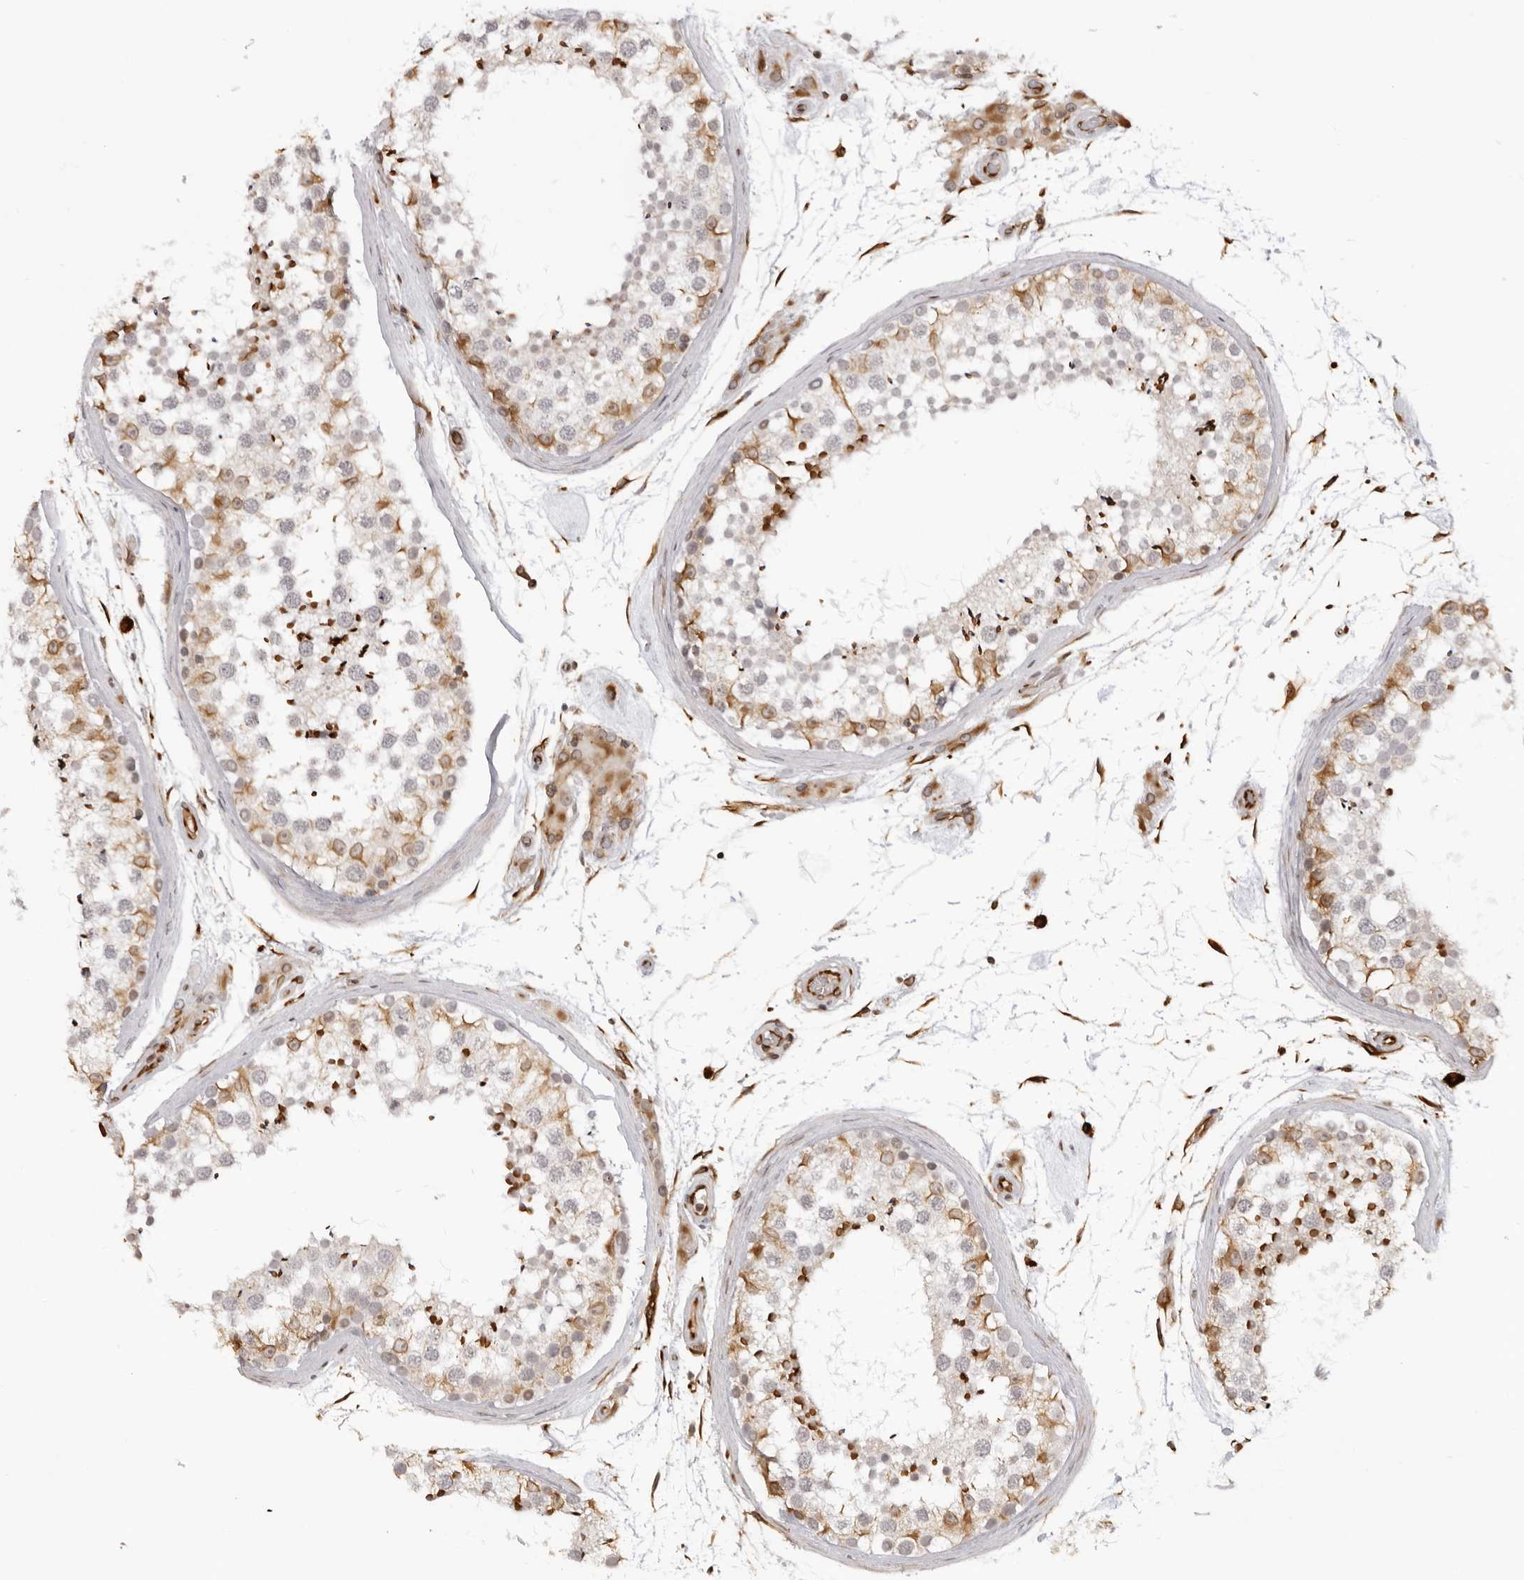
{"staining": {"intensity": "moderate", "quantity": "<25%", "location": "cytoplasmic/membranous"}, "tissue": "testis", "cell_type": "Cells in seminiferous ducts", "image_type": "normal", "snomed": [{"axis": "morphology", "description": "Normal tissue, NOS"}, {"axis": "topography", "description": "Testis"}], "caption": "Immunohistochemistry of benign testis reveals low levels of moderate cytoplasmic/membranous staining in approximately <25% of cells in seminiferous ducts.", "gene": "DYNLT5", "patient": {"sex": "male", "age": 46}}